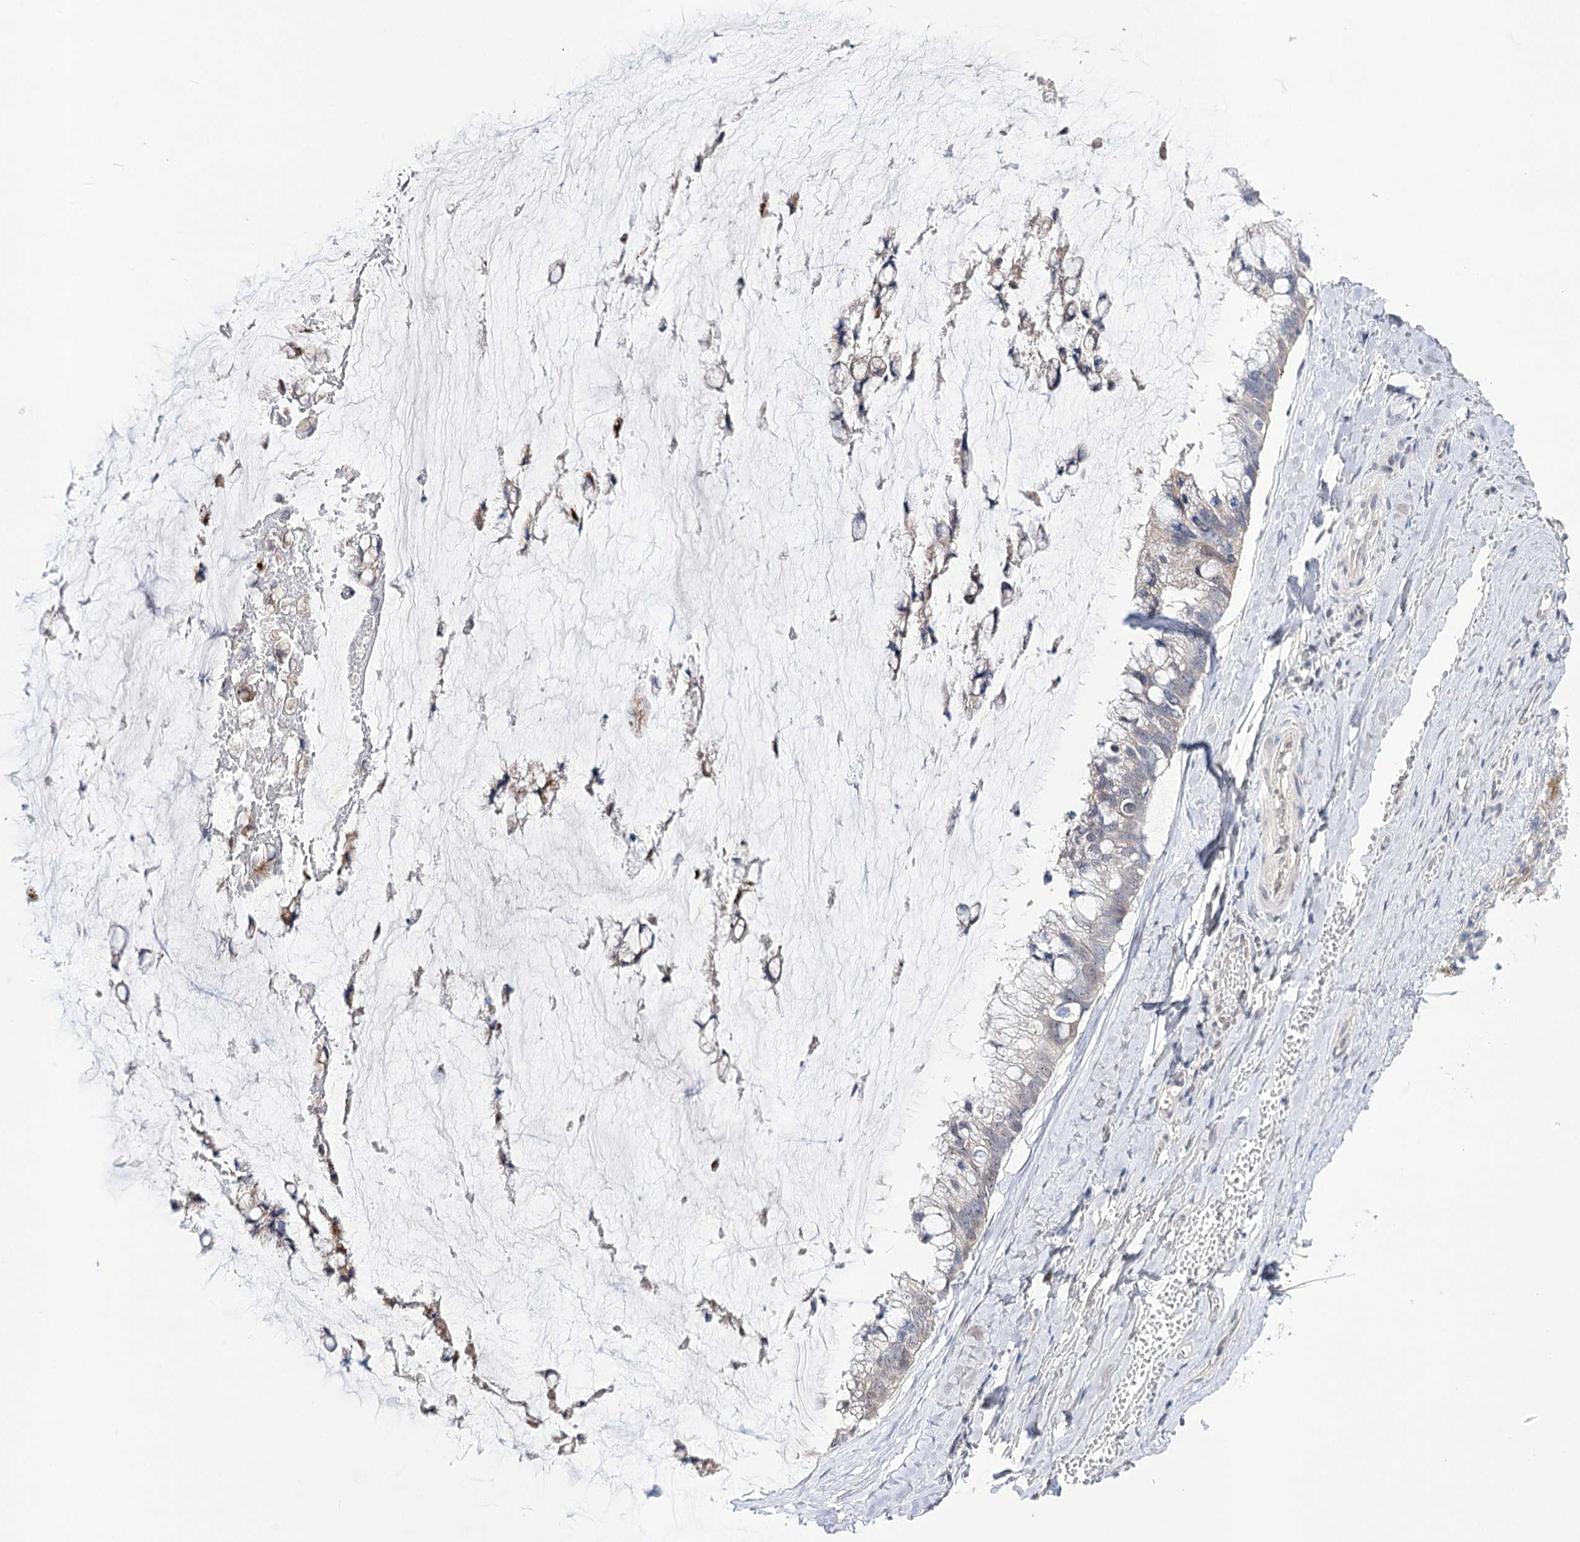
{"staining": {"intensity": "negative", "quantity": "none", "location": "none"}, "tissue": "ovarian cancer", "cell_type": "Tumor cells", "image_type": "cancer", "snomed": [{"axis": "morphology", "description": "Cystadenocarcinoma, mucinous, NOS"}, {"axis": "topography", "description": "Ovary"}], "caption": "Immunohistochemical staining of ovarian cancer (mucinous cystadenocarcinoma) exhibits no significant positivity in tumor cells.", "gene": "ATP10B", "patient": {"sex": "female", "age": 39}}